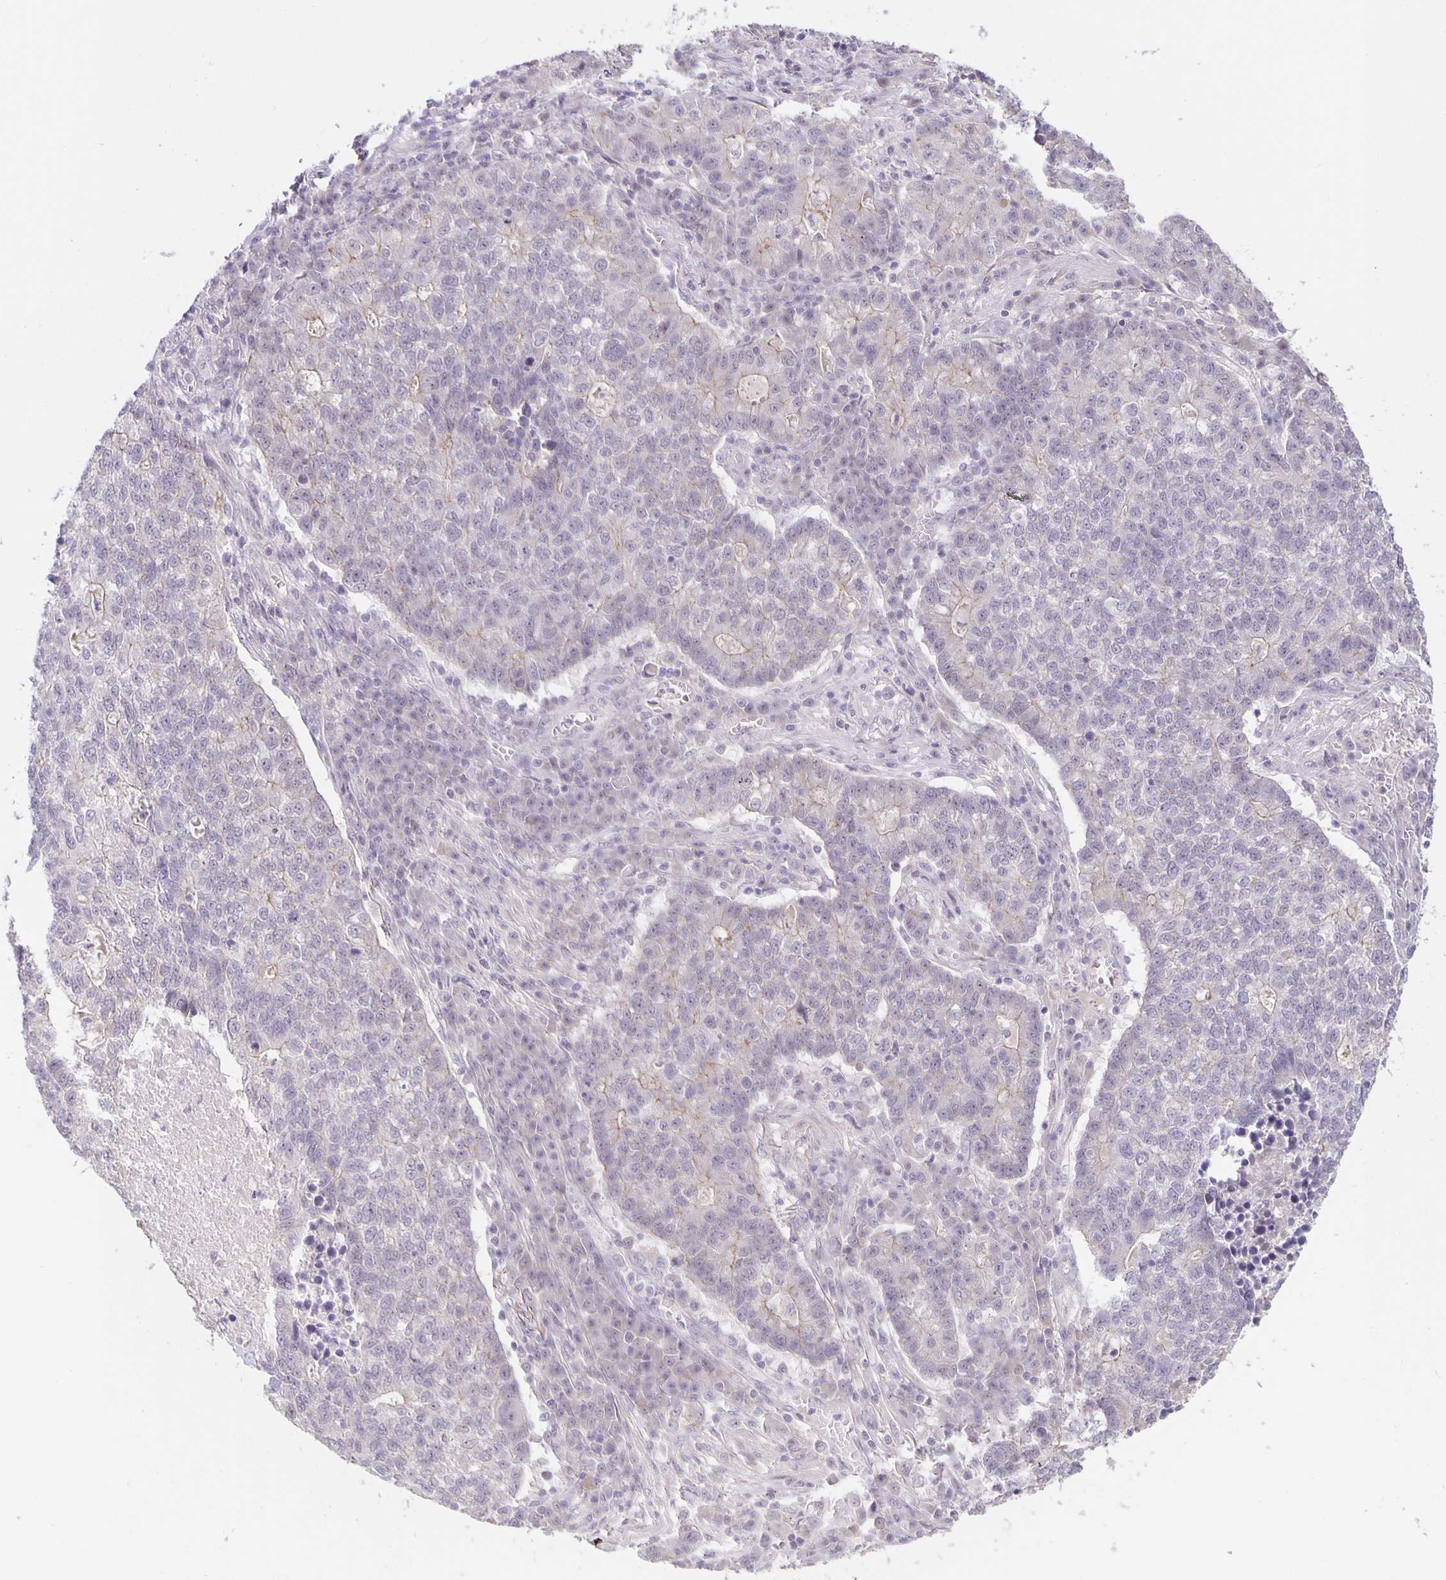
{"staining": {"intensity": "negative", "quantity": "none", "location": "none"}, "tissue": "lung cancer", "cell_type": "Tumor cells", "image_type": "cancer", "snomed": [{"axis": "morphology", "description": "Adenocarcinoma, NOS"}, {"axis": "topography", "description": "Lung"}], "caption": "Image shows no significant protein expression in tumor cells of lung cancer (adenocarcinoma). (Brightfield microscopy of DAB IHC at high magnification).", "gene": "ARVCF", "patient": {"sex": "male", "age": 57}}